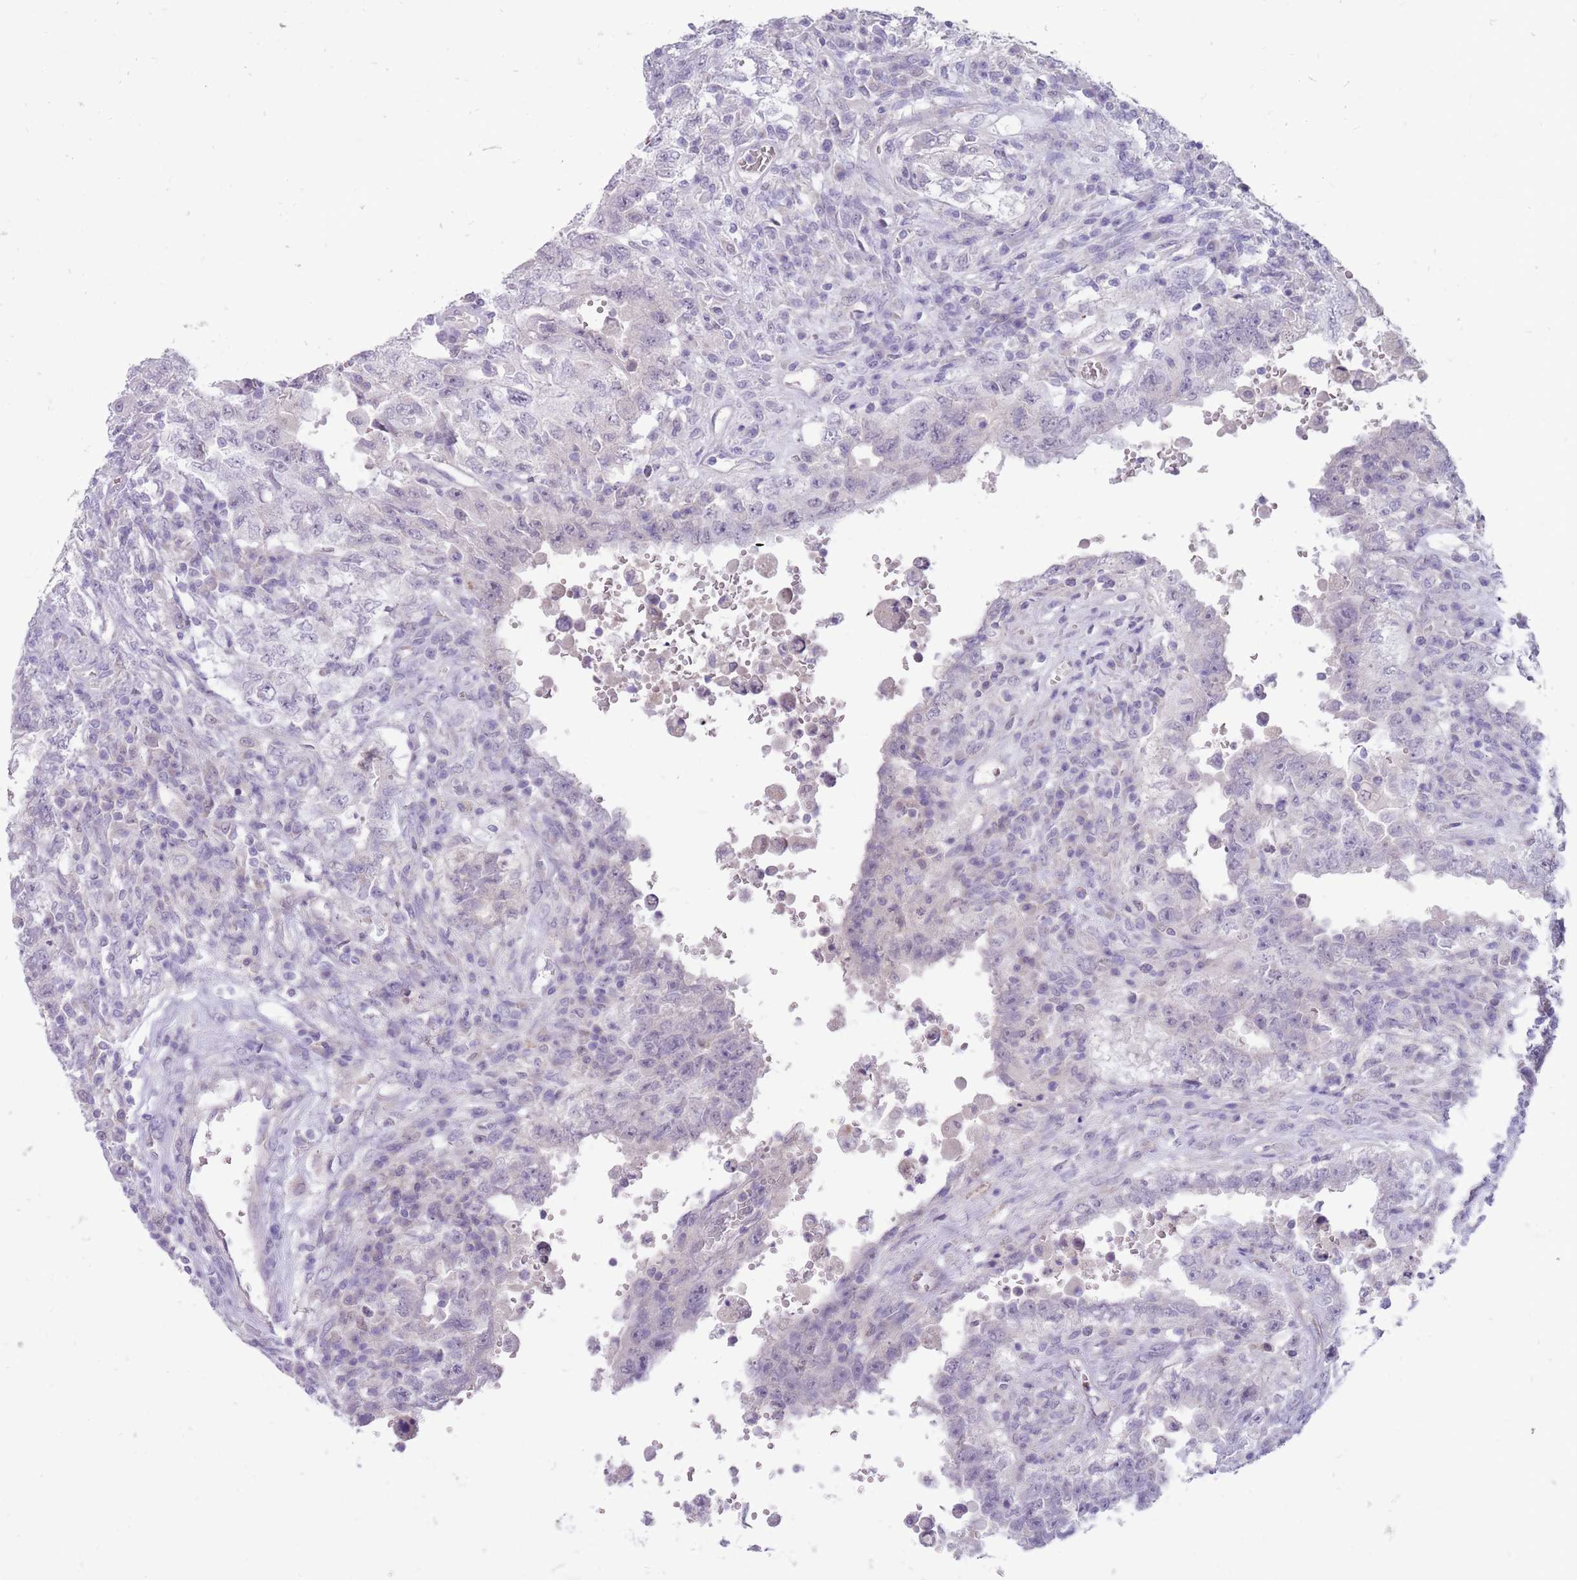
{"staining": {"intensity": "negative", "quantity": "none", "location": "none"}, "tissue": "testis cancer", "cell_type": "Tumor cells", "image_type": "cancer", "snomed": [{"axis": "morphology", "description": "Carcinoma, Embryonal, NOS"}, {"axis": "topography", "description": "Testis"}], "caption": "Tumor cells are negative for protein expression in human testis cancer (embryonal carcinoma).", "gene": "ERICH4", "patient": {"sex": "male", "age": 26}}